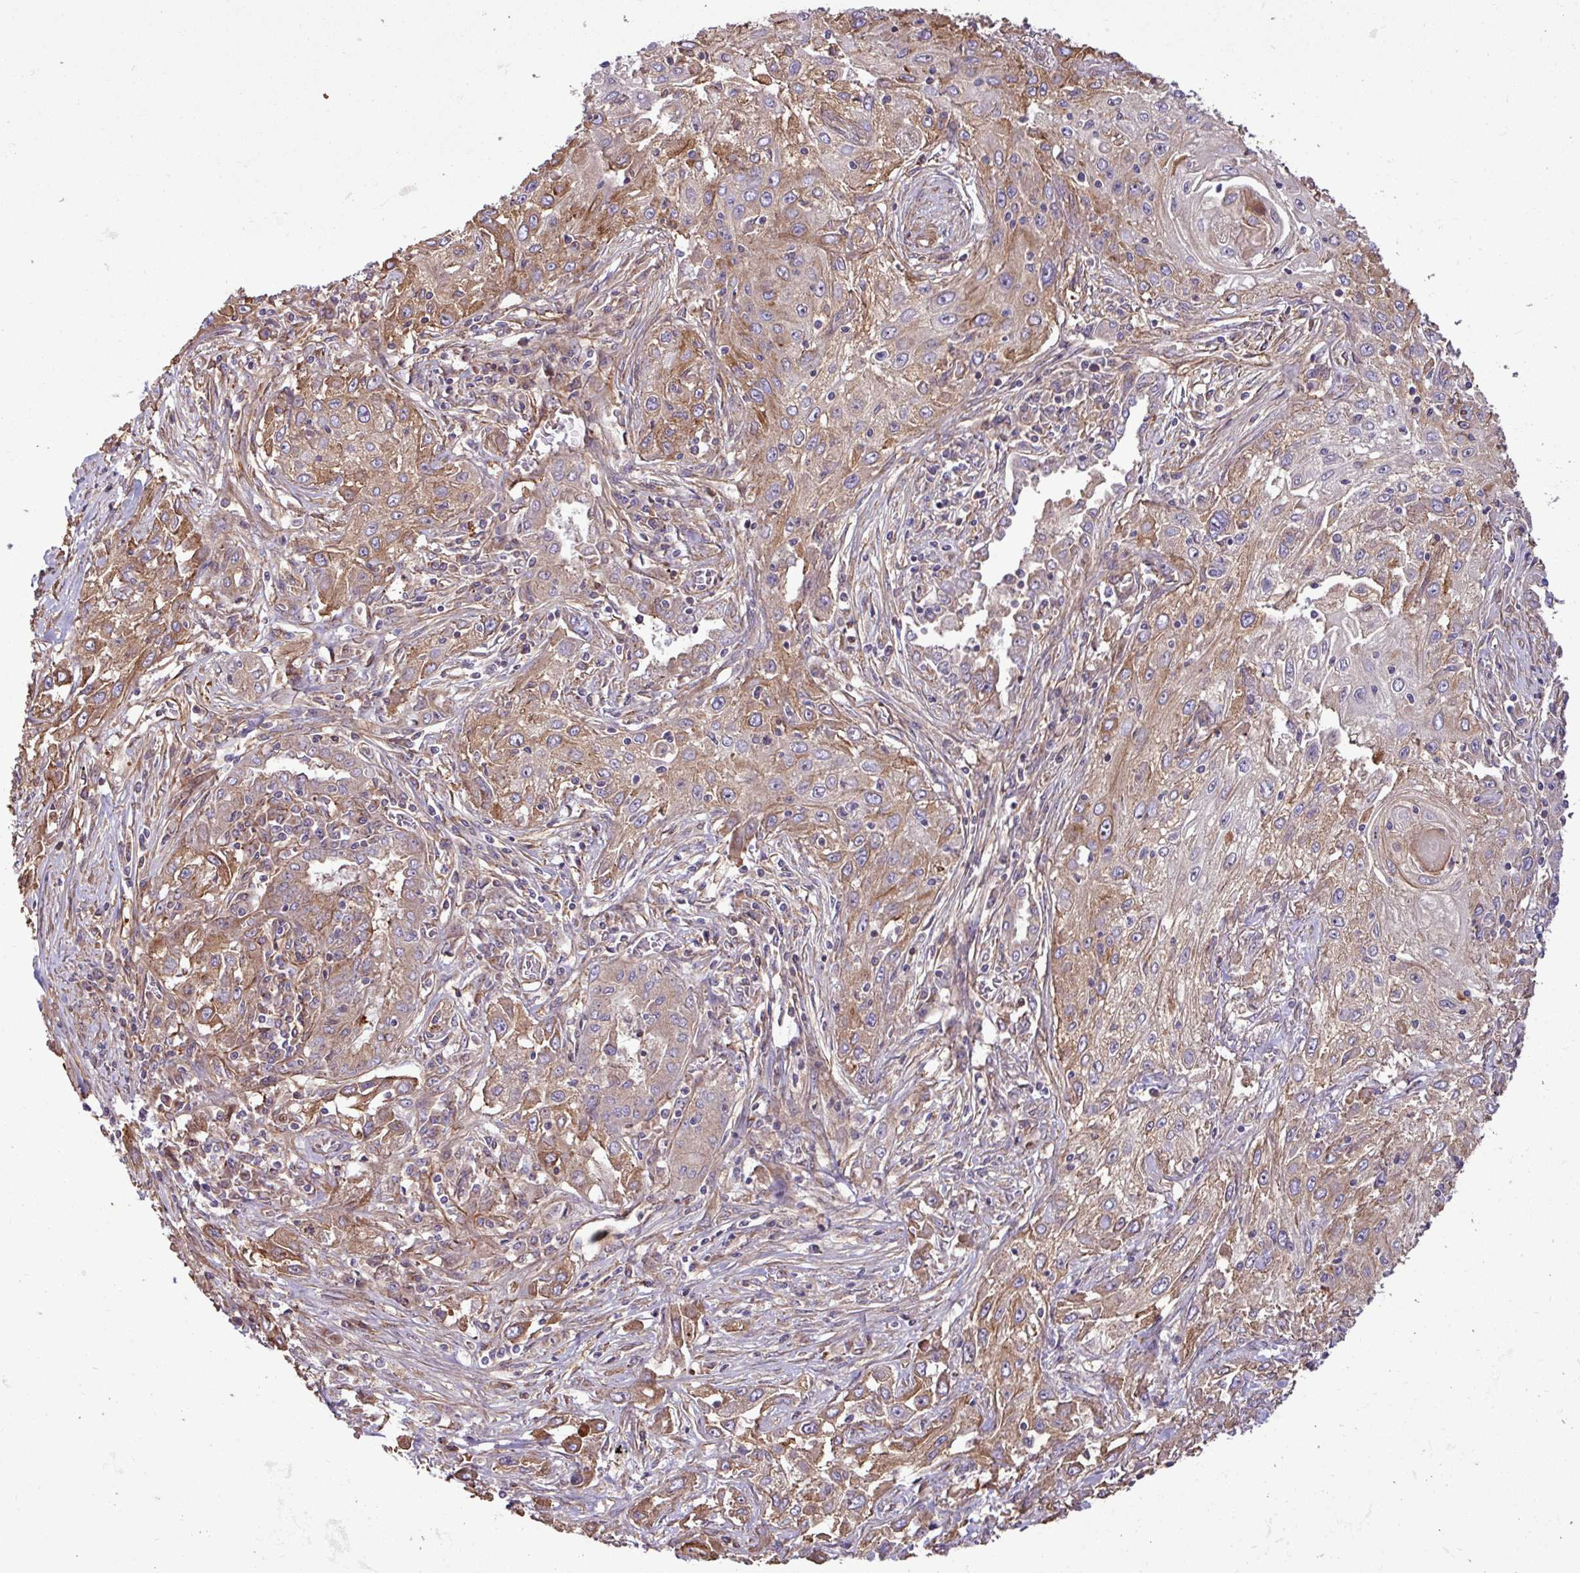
{"staining": {"intensity": "moderate", "quantity": "25%-75%", "location": "cytoplasmic/membranous"}, "tissue": "lung cancer", "cell_type": "Tumor cells", "image_type": "cancer", "snomed": [{"axis": "morphology", "description": "Squamous cell carcinoma, NOS"}, {"axis": "topography", "description": "Lung"}], "caption": "Protein expression analysis of lung squamous cell carcinoma exhibits moderate cytoplasmic/membranous expression in approximately 25%-75% of tumor cells.", "gene": "ZNF300", "patient": {"sex": "female", "age": 69}}